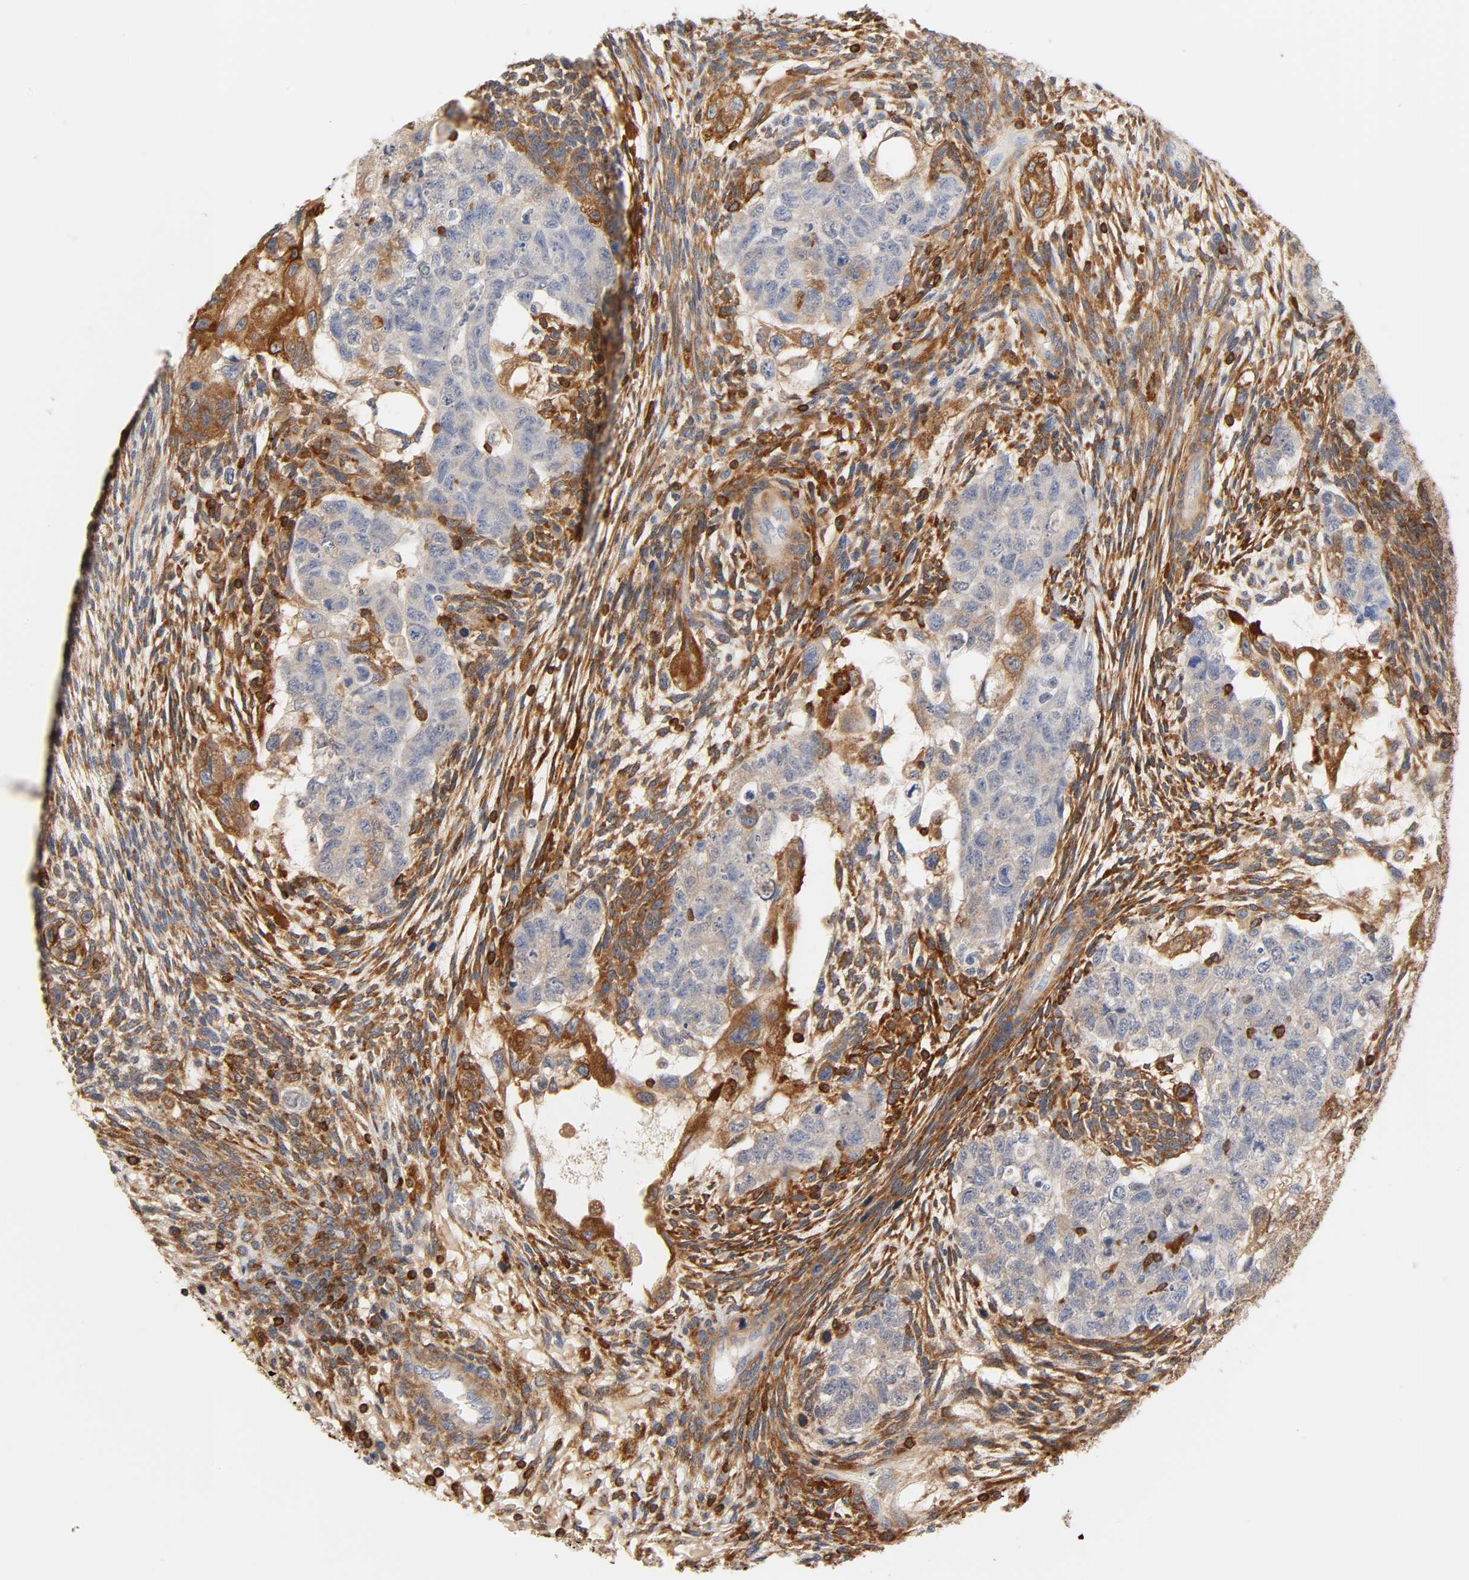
{"staining": {"intensity": "weak", "quantity": ">75%", "location": "cytoplasmic/membranous"}, "tissue": "testis cancer", "cell_type": "Tumor cells", "image_type": "cancer", "snomed": [{"axis": "morphology", "description": "Normal tissue, NOS"}, {"axis": "morphology", "description": "Carcinoma, Embryonal, NOS"}, {"axis": "topography", "description": "Testis"}], "caption": "A brown stain shows weak cytoplasmic/membranous expression of a protein in human testis cancer tumor cells.", "gene": "BIN1", "patient": {"sex": "male", "age": 36}}